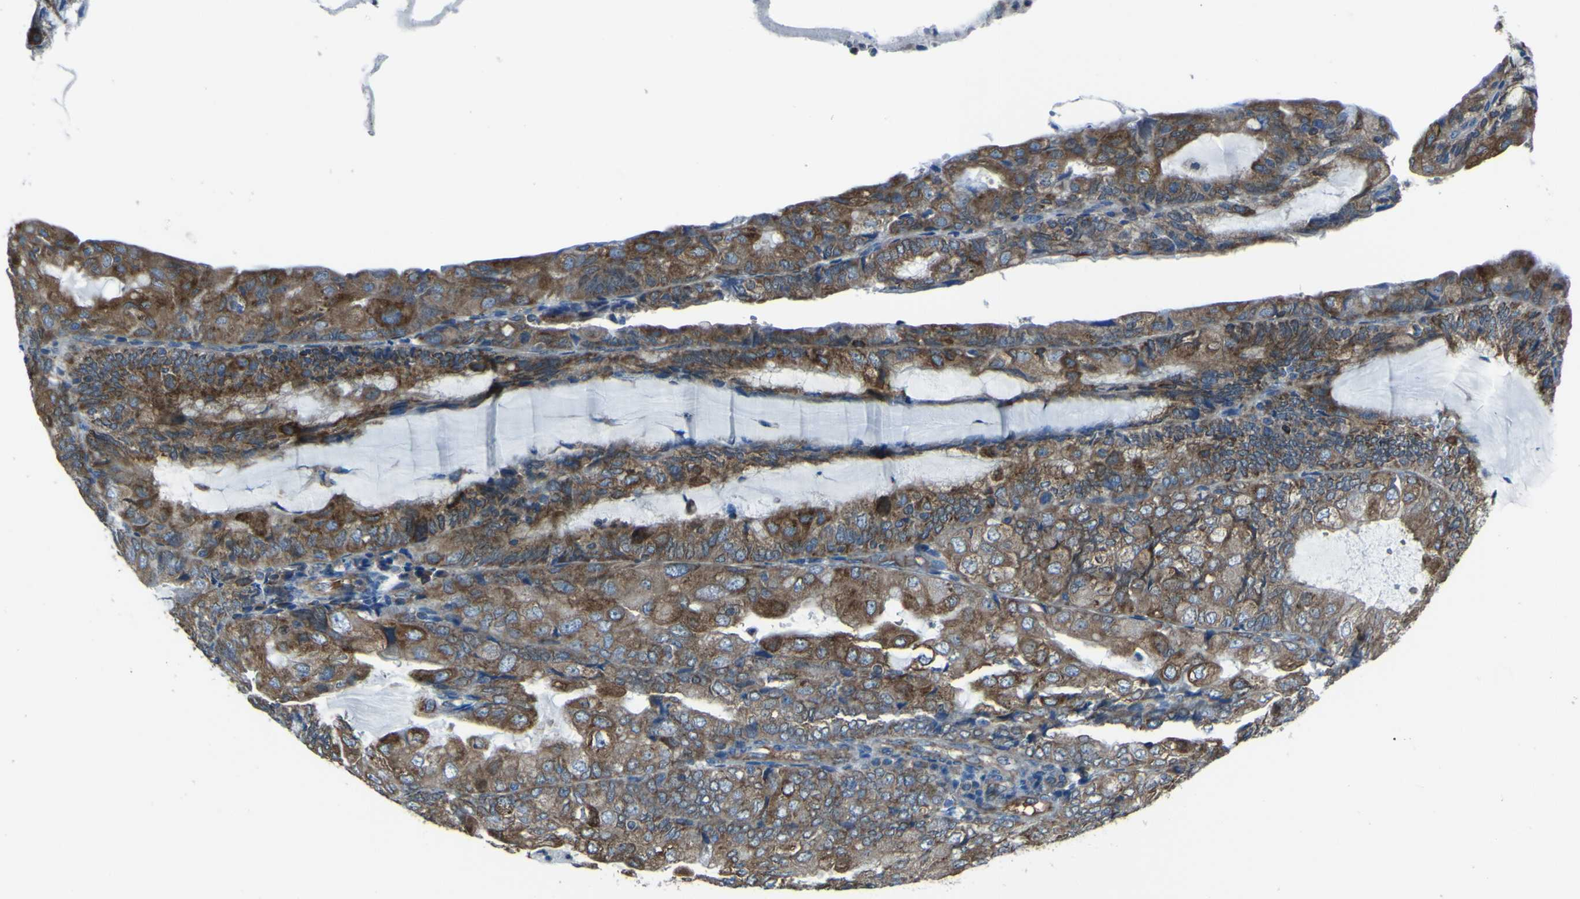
{"staining": {"intensity": "strong", "quantity": ">75%", "location": "cytoplasmic/membranous"}, "tissue": "endometrial cancer", "cell_type": "Tumor cells", "image_type": "cancer", "snomed": [{"axis": "morphology", "description": "Adenocarcinoma, NOS"}, {"axis": "topography", "description": "Endometrium"}], "caption": "DAB immunohistochemical staining of human endometrial adenocarcinoma exhibits strong cytoplasmic/membranous protein expression in approximately >75% of tumor cells. (Stains: DAB (3,3'-diaminobenzidine) in brown, nuclei in blue, Microscopy: brightfield microscopy at high magnification).", "gene": "STIM1", "patient": {"sex": "female", "age": 81}}